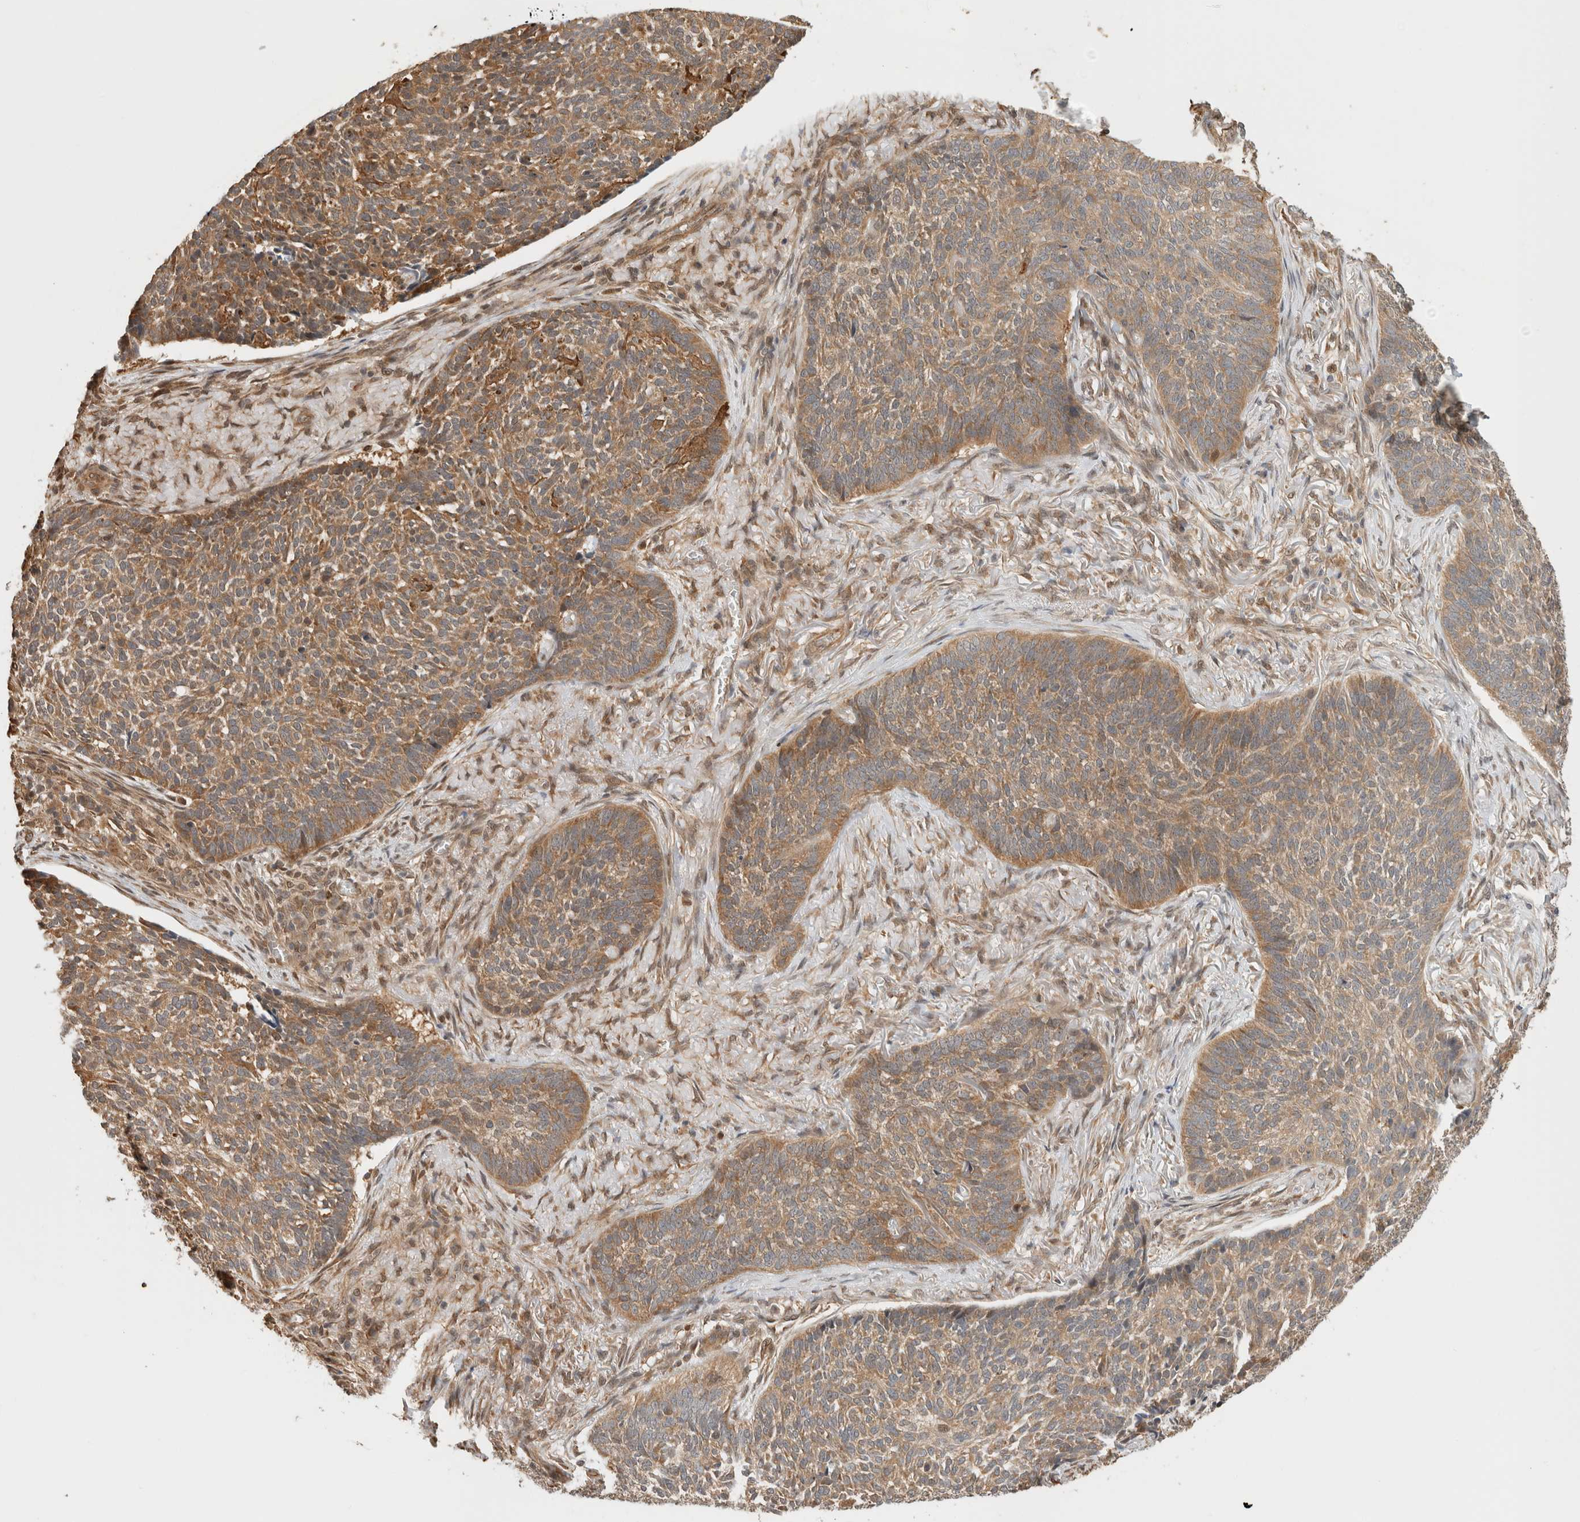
{"staining": {"intensity": "moderate", "quantity": ">75%", "location": "cytoplasmic/membranous"}, "tissue": "skin cancer", "cell_type": "Tumor cells", "image_type": "cancer", "snomed": [{"axis": "morphology", "description": "Basal cell carcinoma"}, {"axis": "topography", "description": "Skin"}], "caption": "The immunohistochemical stain labels moderate cytoplasmic/membranous expression in tumor cells of skin cancer (basal cell carcinoma) tissue.", "gene": "OTUD6B", "patient": {"sex": "male", "age": 85}}